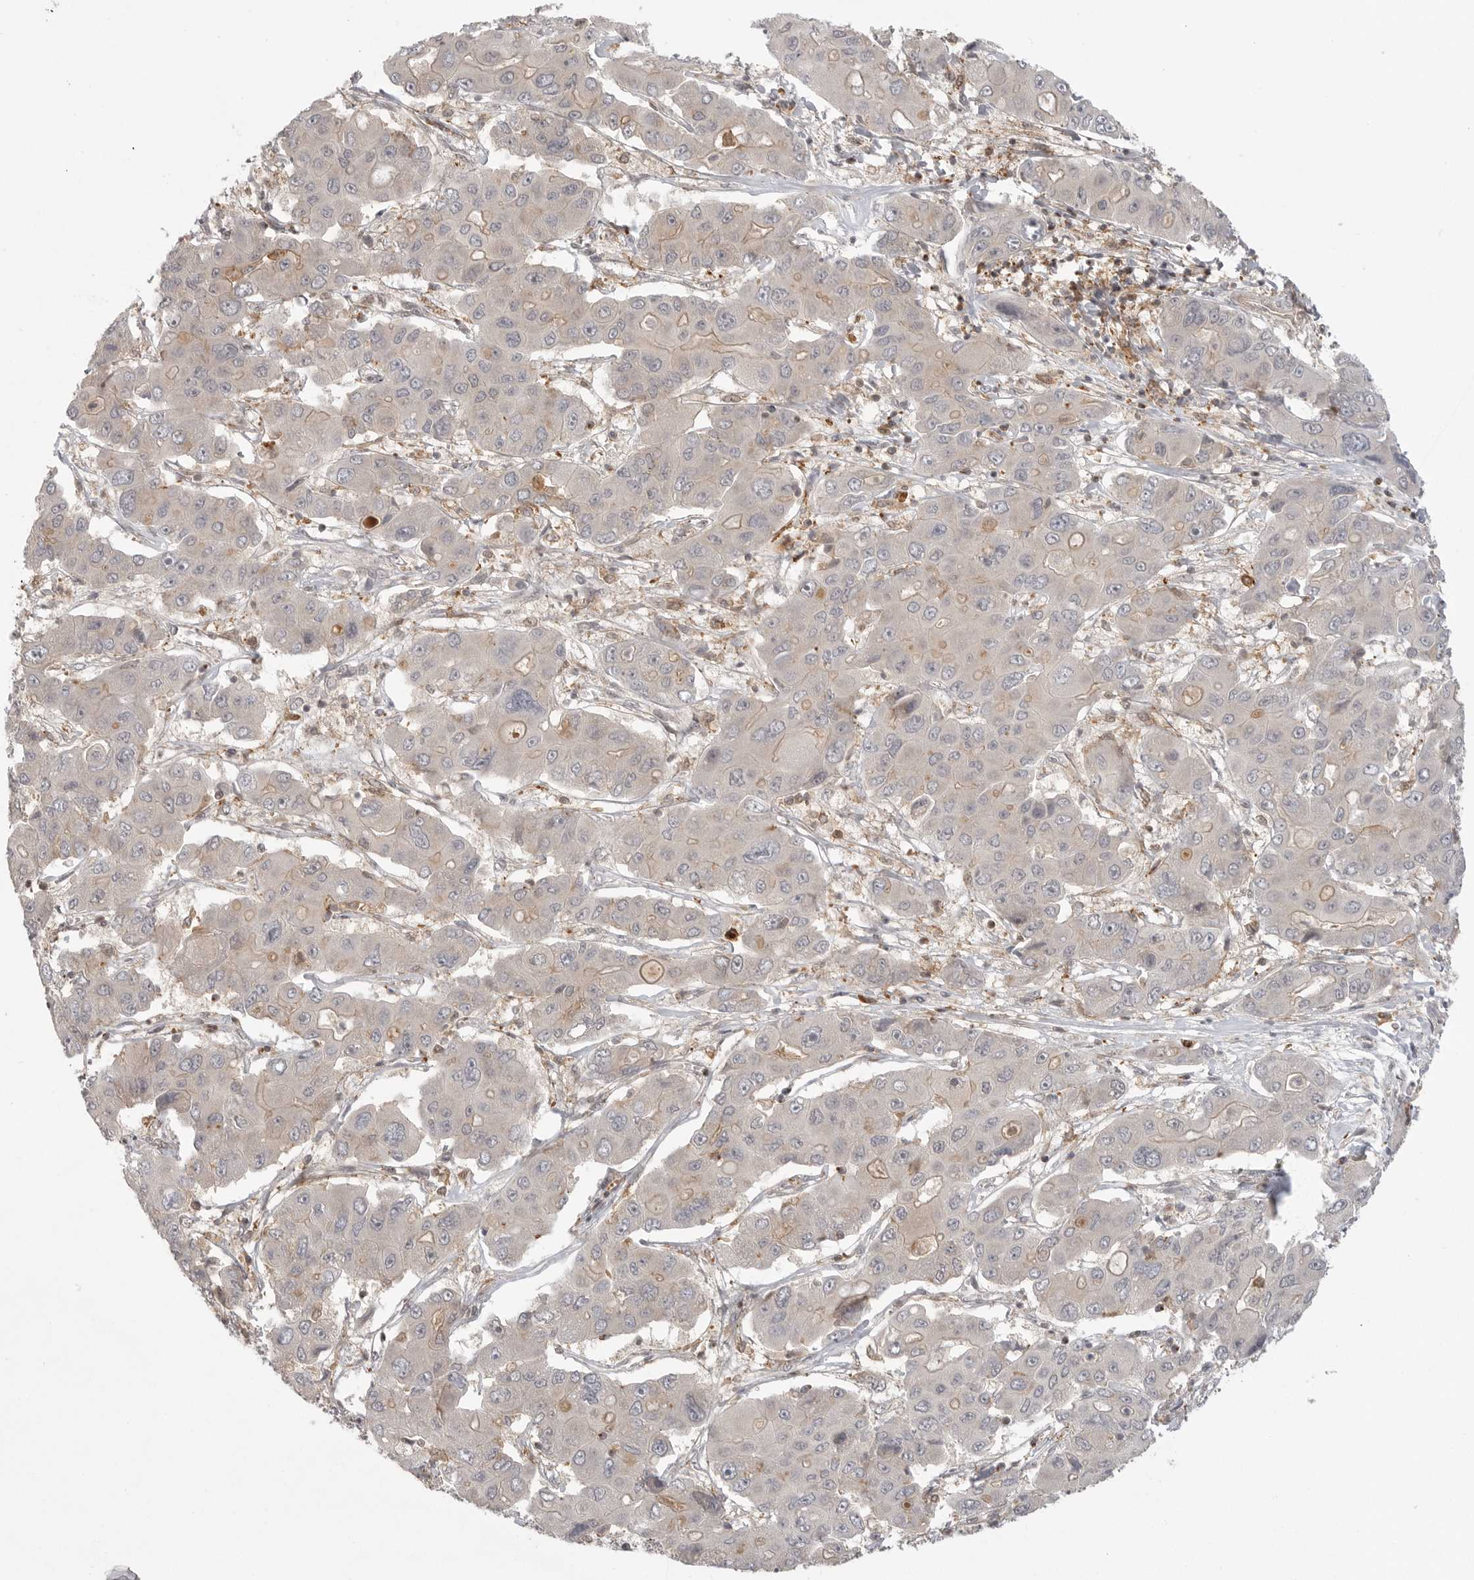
{"staining": {"intensity": "weak", "quantity": "25%-75%", "location": "cytoplasmic/membranous"}, "tissue": "liver cancer", "cell_type": "Tumor cells", "image_type": "cancer", "snomed": [{"axis": "morphology", "description": "Cholangiocarcinoma"}, {"axis": "topography", "description": "Liver"}], "caption": "Liver cancer tissue exhibits weak cytoplasmic/membranous positivity in approximately 25%-75% of tumor cells (DAB IHC, brown staining for protein, blue staining for nuclei).", "gene": "DBNL", "patient": {"sex": "male", "age": 67}}